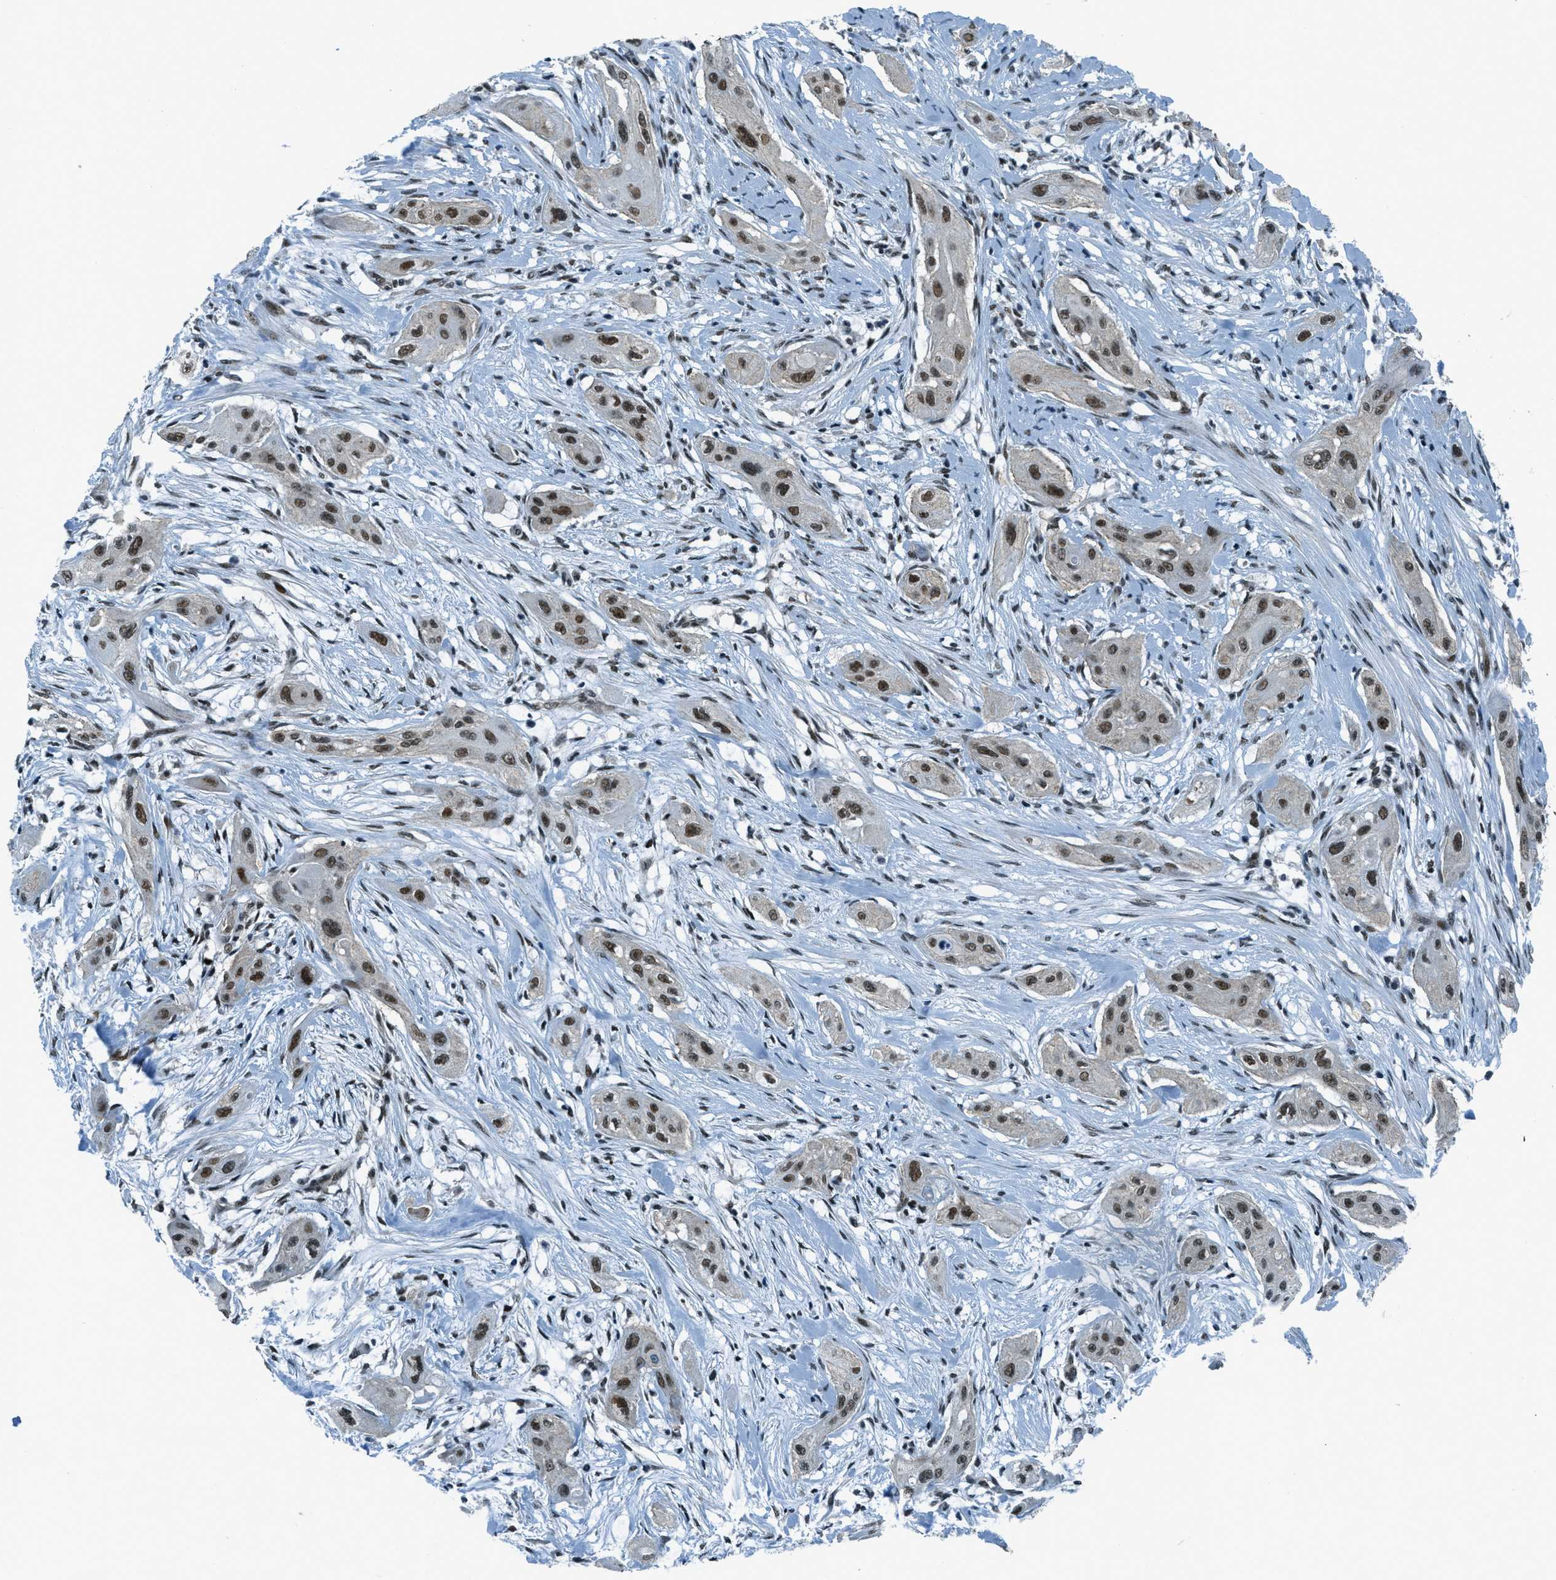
{"staining": {"intensity": "moderate", "quantity": ">75%", "location": "nuclear"}, "tissue": "lung cancer", "cell_type": "Tumor cells", "image_type": "cancer", "snomed": [{"axis": "morphology", "description": "Squamous cell carcinoma, NOS"}, {"axis": "topography", "description": "Lung"}], "caption": "Immunohistochemistry staining of lung cancer (squamous cell carcinoma), which displays medium levels of moderate nuclear positivity in approximately >75% of tumor cells indicating moderate nuclear protein positivity. The staining was performed using DAB (brown) for protein detection and nuclei were counterstained in hematoxylin (blue).", "gene": "KLF6", "patient": {"sex": "female", "age": 47}}